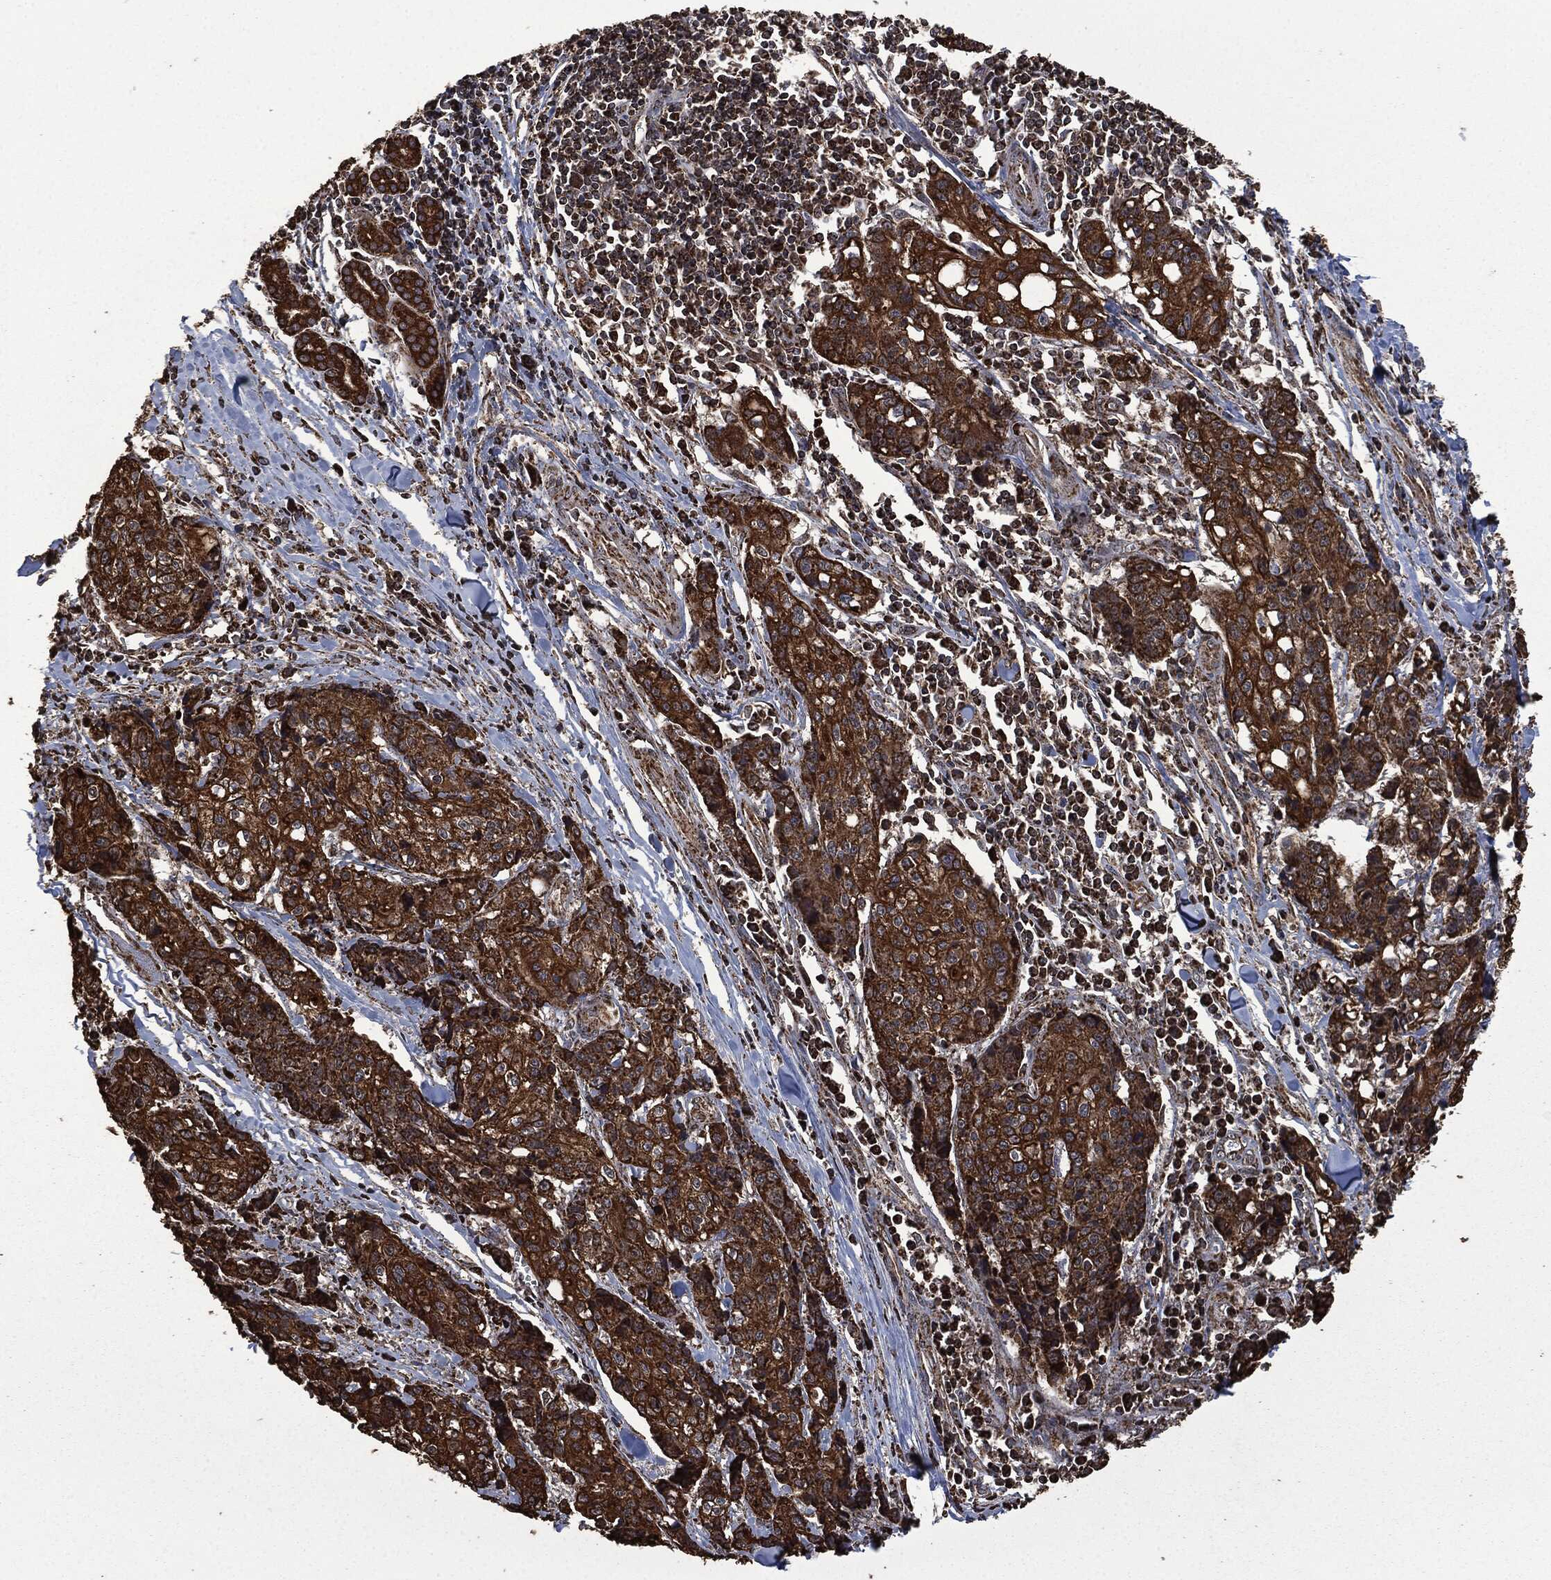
{"staining": {"intensity": "strong", "quantity": ">75%", "location": "cytoplasmic/membranous"}, "tissue": "pancreatic cancer", "cell_type": "Tumor cells", "image_type": "cancer", "snomed": [{"axis": "morphology", "description": "Adenocarcinoma, NOS"}, {"axis": "topography", "description": "Pancreas"}], "caption": "Strong cytoplasmic/membranous protein staining is seen in approximately >75% of tumor cells in pancreatic adenocarcinoma.", "gene": "LIG3", "patient": {"sex": "male", "age": 64}}